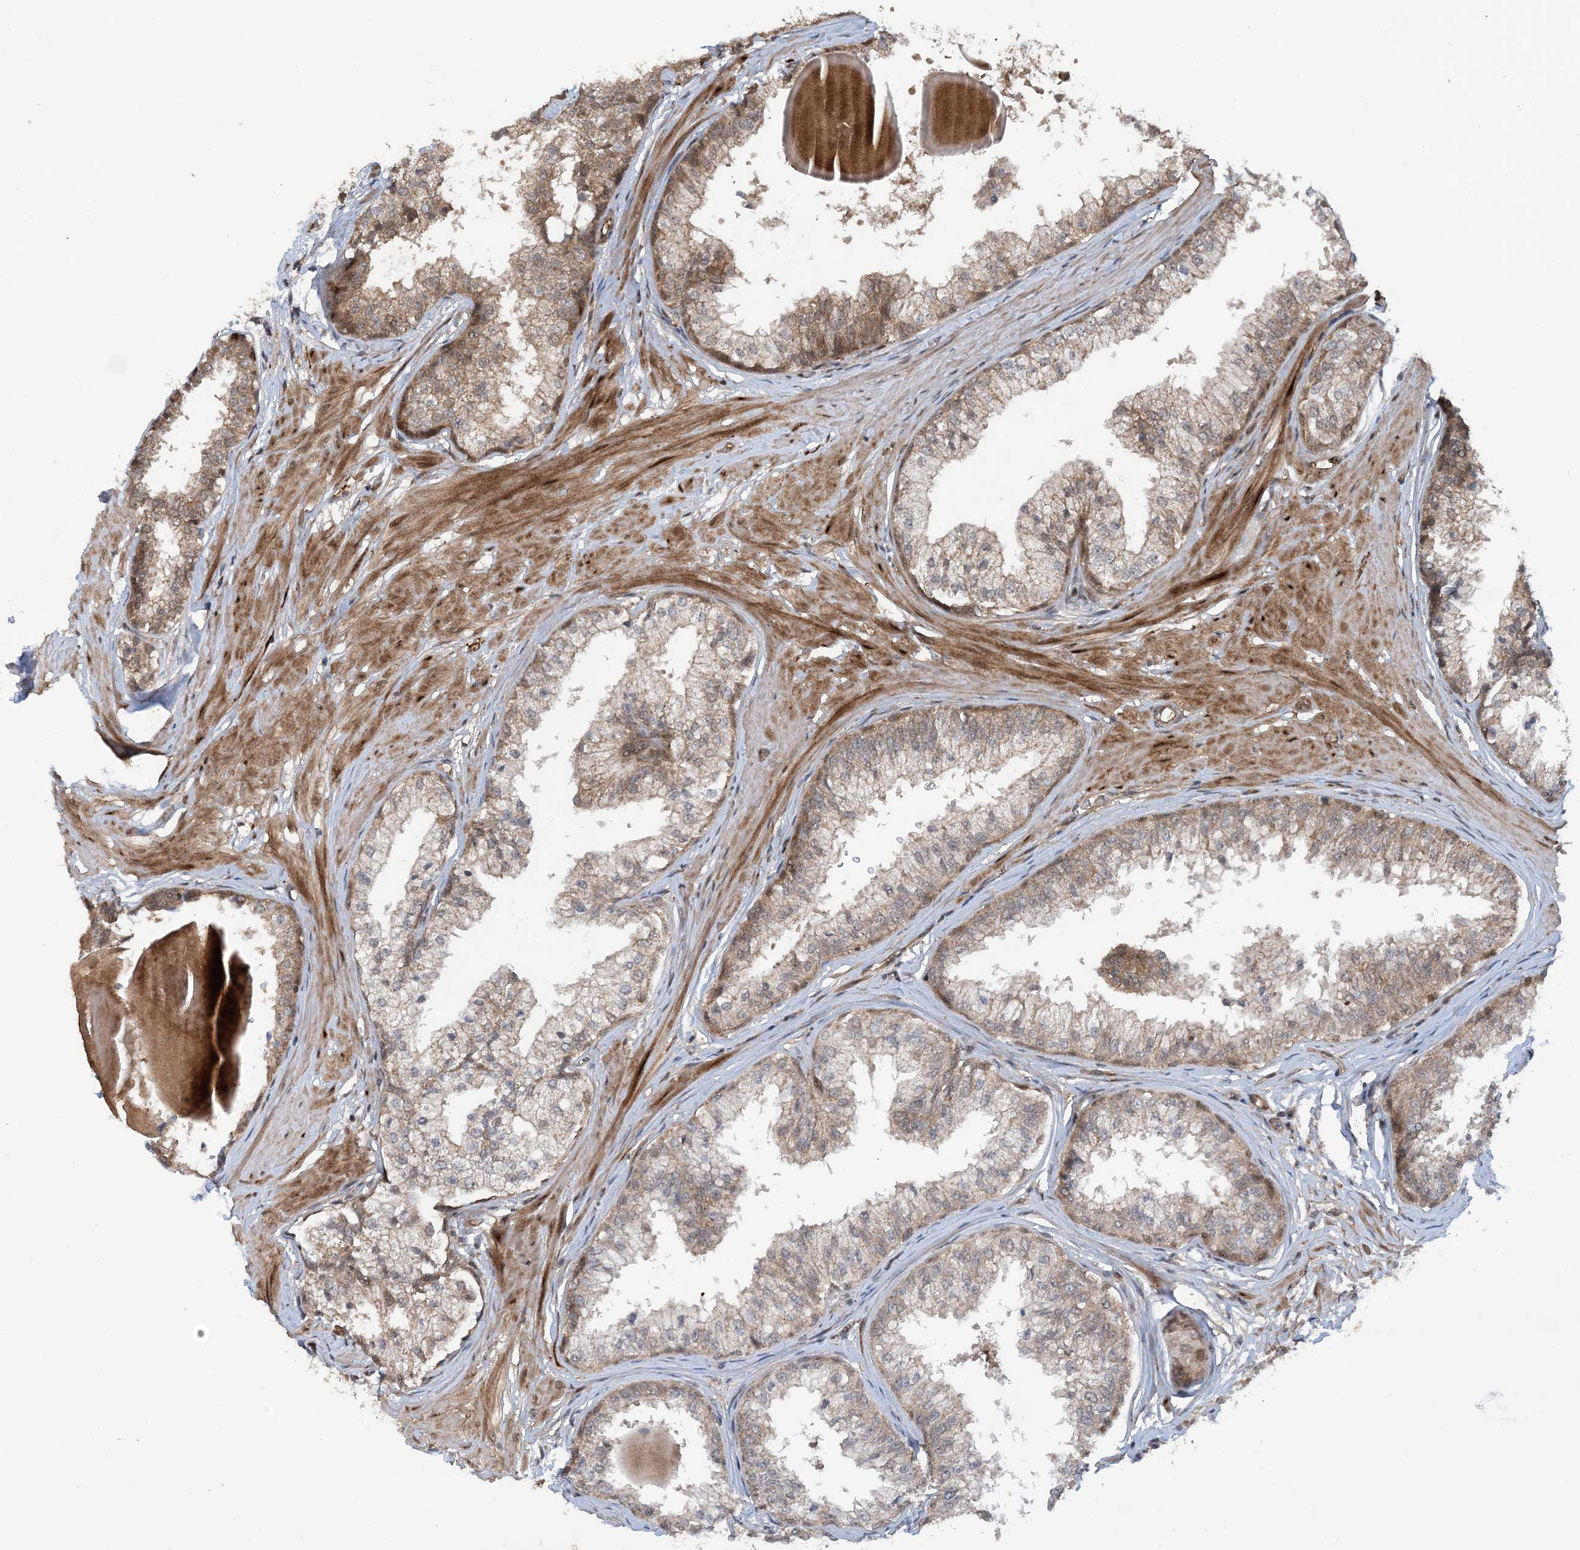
{"staining": {"intensity": "moderate", "quantity": "25%-75%", "location": "cytoplasmic/membranous"}, "tissue": "prostate", "cell_type": "Glandular cells", "image_type": "normal", "snomed": [{"axis": "morphology", "description": "Normal tissue, NOS"}, {"axis": "topography", "description": "Prostate"}], "caption": "An immunohistochemistry (IHC) image of unremarkable tissue is shown. Protein staining in brown labels moderate cytoplasmic/membranous positivity in prostate within glandular cells. (DAB IHC with brightfield microscopy, high magnification).", "gene": "HEMK1", "patient": {"sex": "male", "age": 48}}